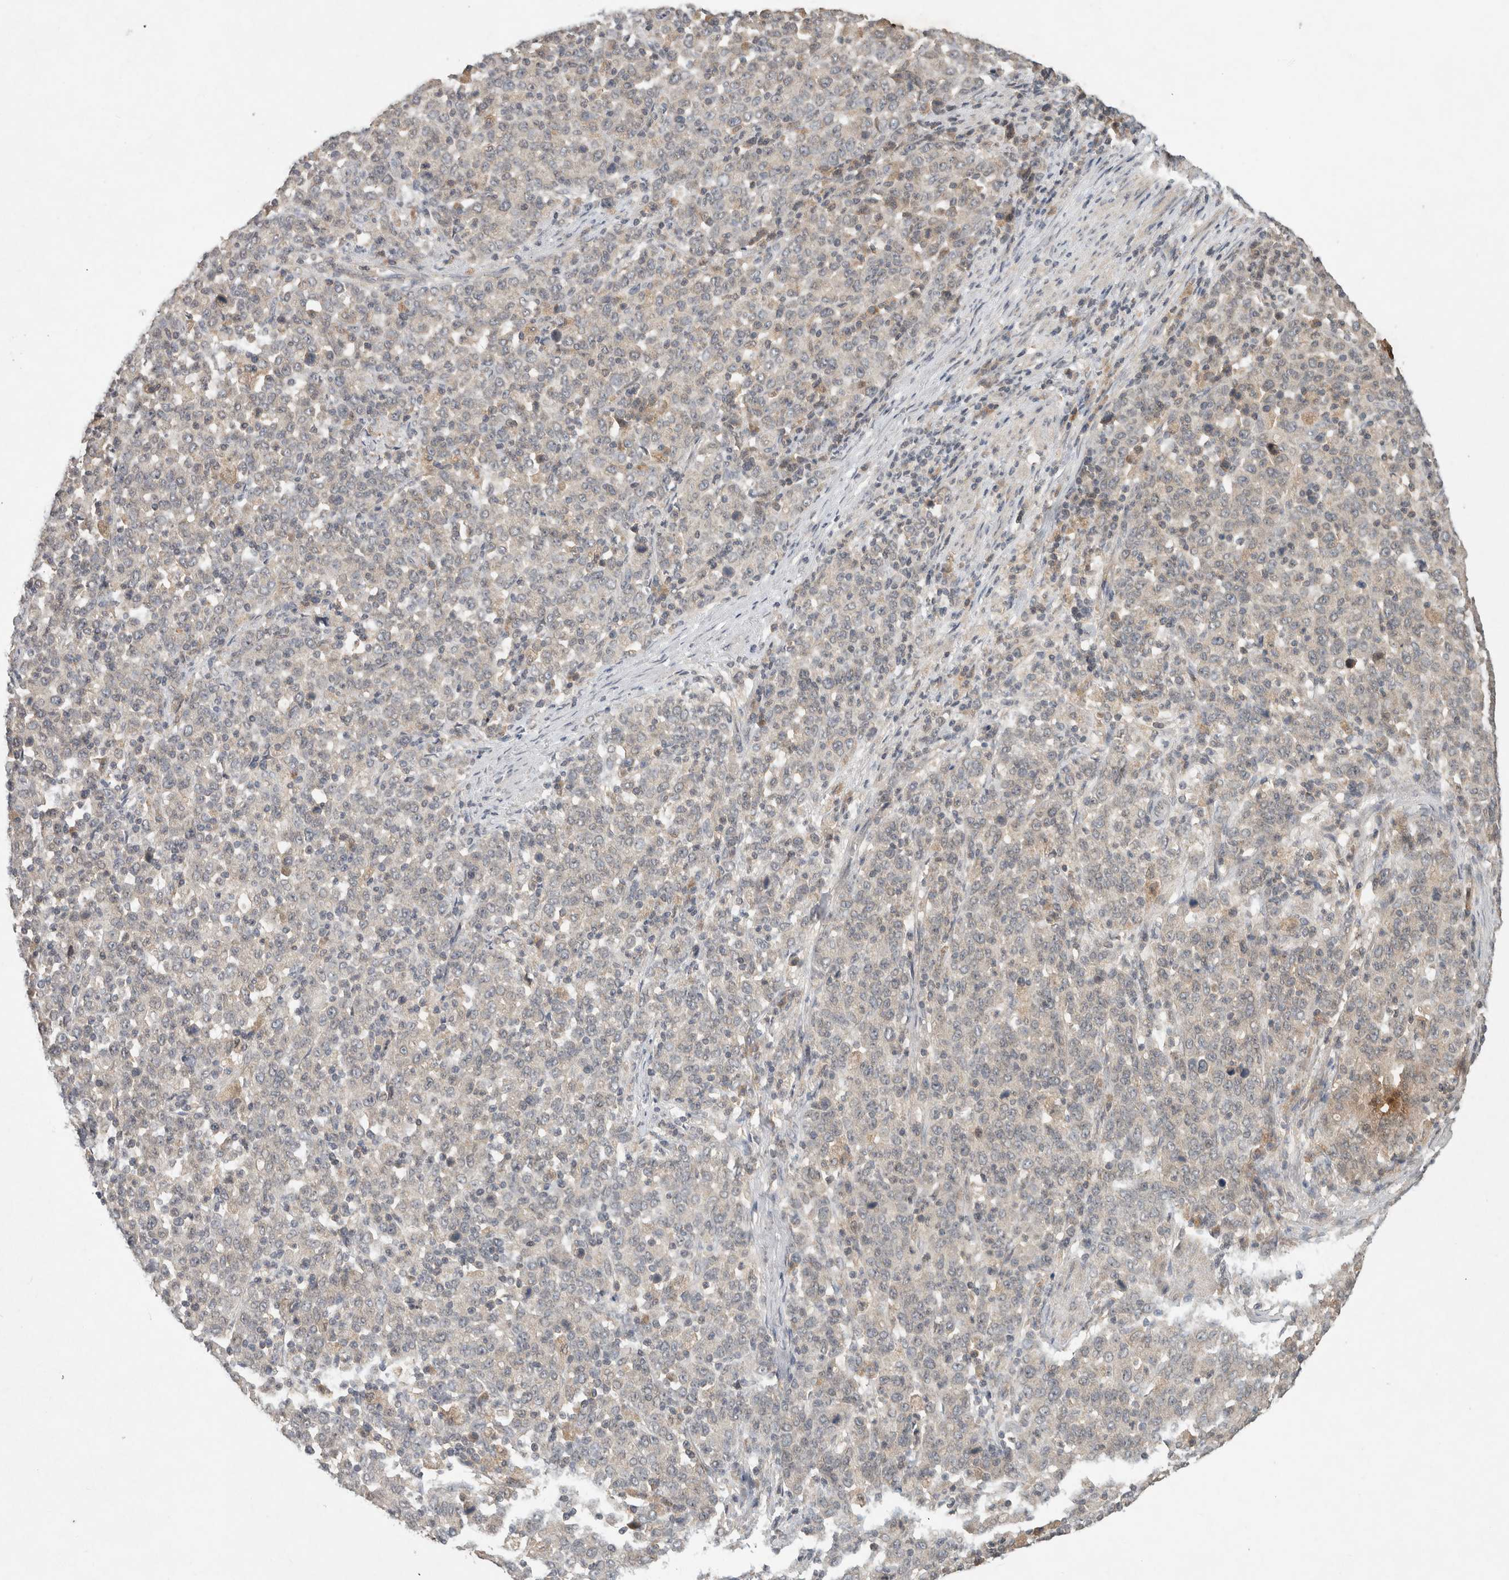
{"staining": {"intensity": "weak", "quantity": "25%-75%", "location": "cytoplasmic/membranous"}, "tissue": "stomach cancer", "cell_type": "Tumor cells", "image_type": "cancer", "snomed": [{"axis": "morphology", "description": "Adenocarcinoma, NOS"}, {"axis": "topography", "description": "Stomach, upper"}], "caption": "A histopathology image of stomach adenocarcinoma stained for a protein shows weak cytoplasmic/membranous brown staining in tumor cells. (DAB = brown stain, brightfield microscopy at high magnification).", "gene": "LOXL2", "patient": {"sex": "male", "age": 69}}